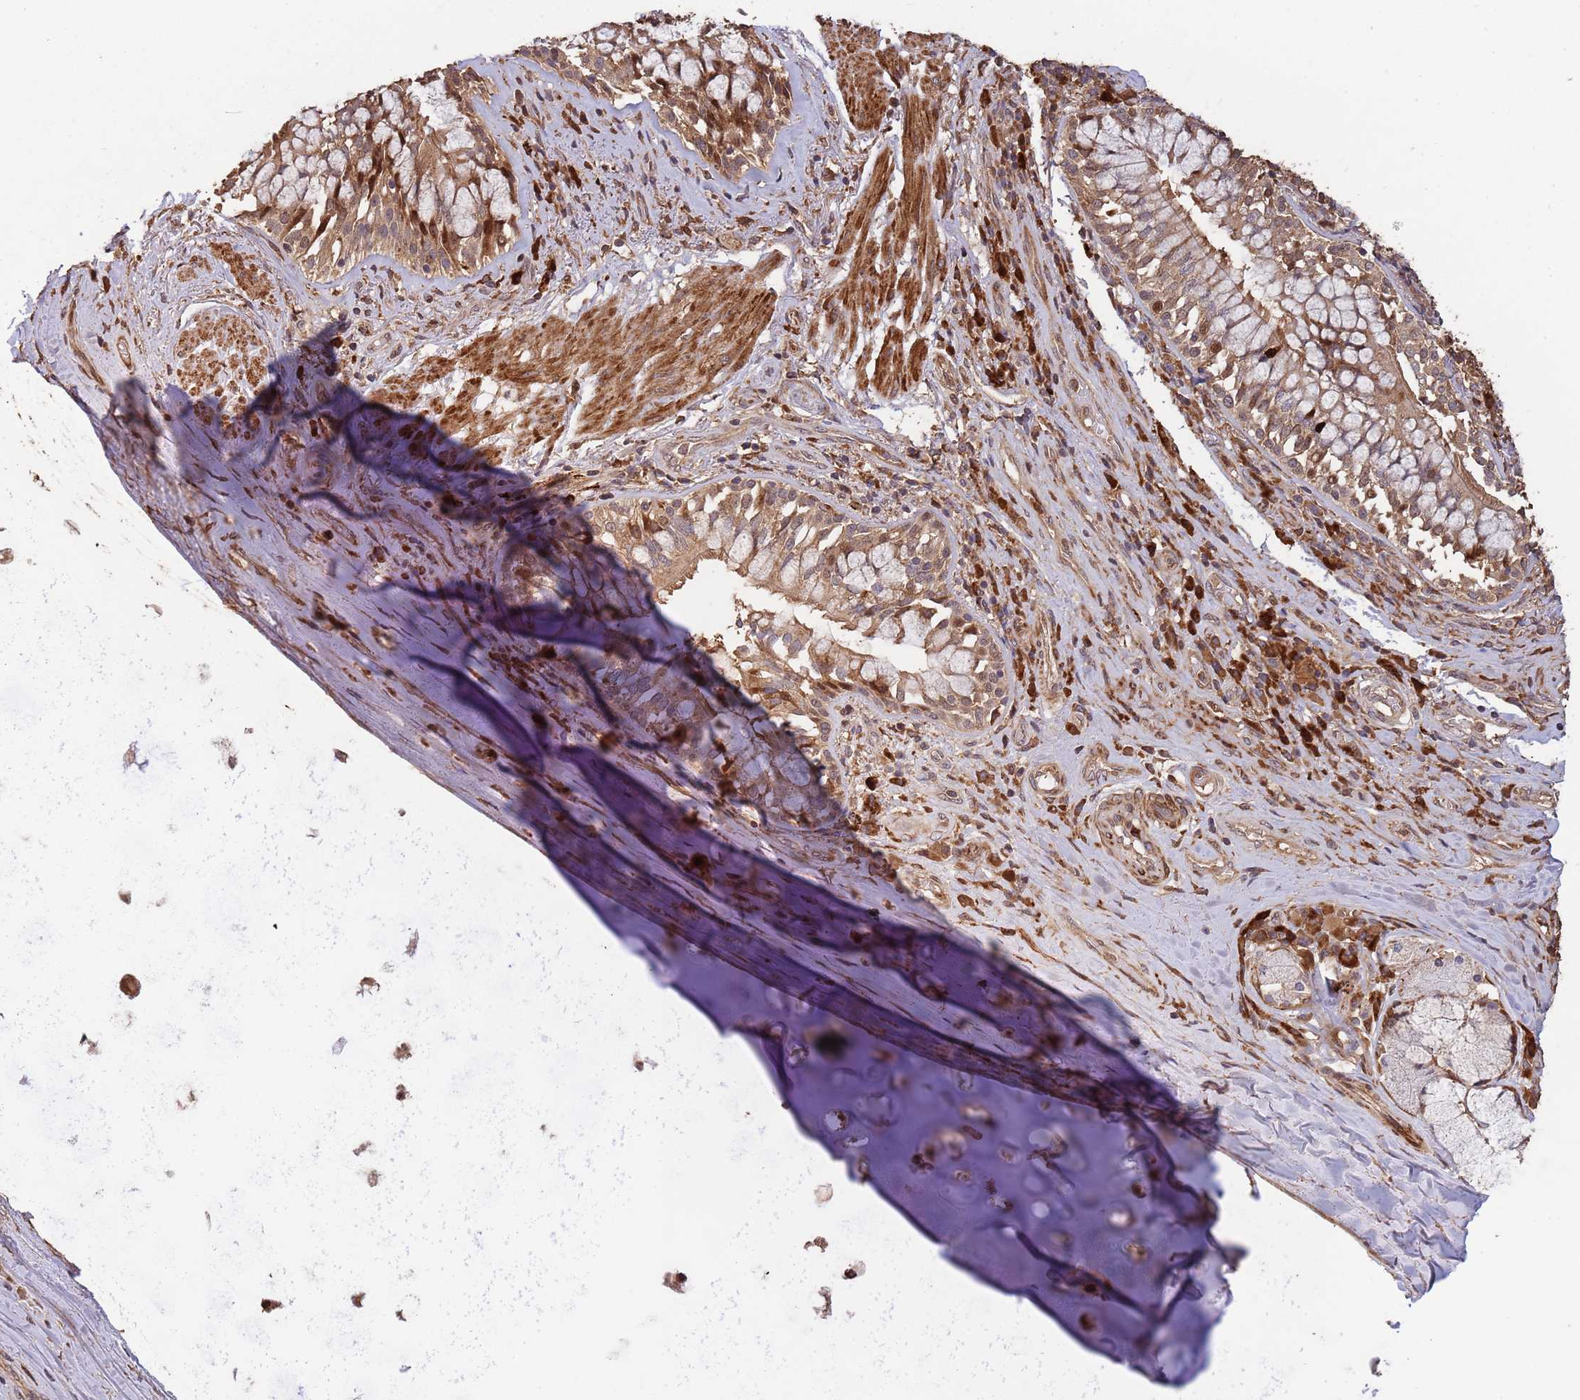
{"staining": {"intensity": "moderate", "quantity": ">75%", "location": "cytoplasmic/membranous"}, "tissue": "adipose tissue", "cell_type": "Adipocytes", "image_type": "normal", "snomed": [{"axis": "morphology", "description": "Normal tissue, NOS"}, {"axis": "morphology", "description": "Squamous cell carcinoma, NOS"}, {"axis": "topography", "description": "Bronchus"}, {"axis": "topography", "description": "Lung"}], "caption": "Protein expression analysis of normal adipose tissue shows moderate cytoplasmic/membranous positivity in about >75% of adipocytes.", "gene": "ZNF428", "patient": {"sex": "male", "age": 64}}